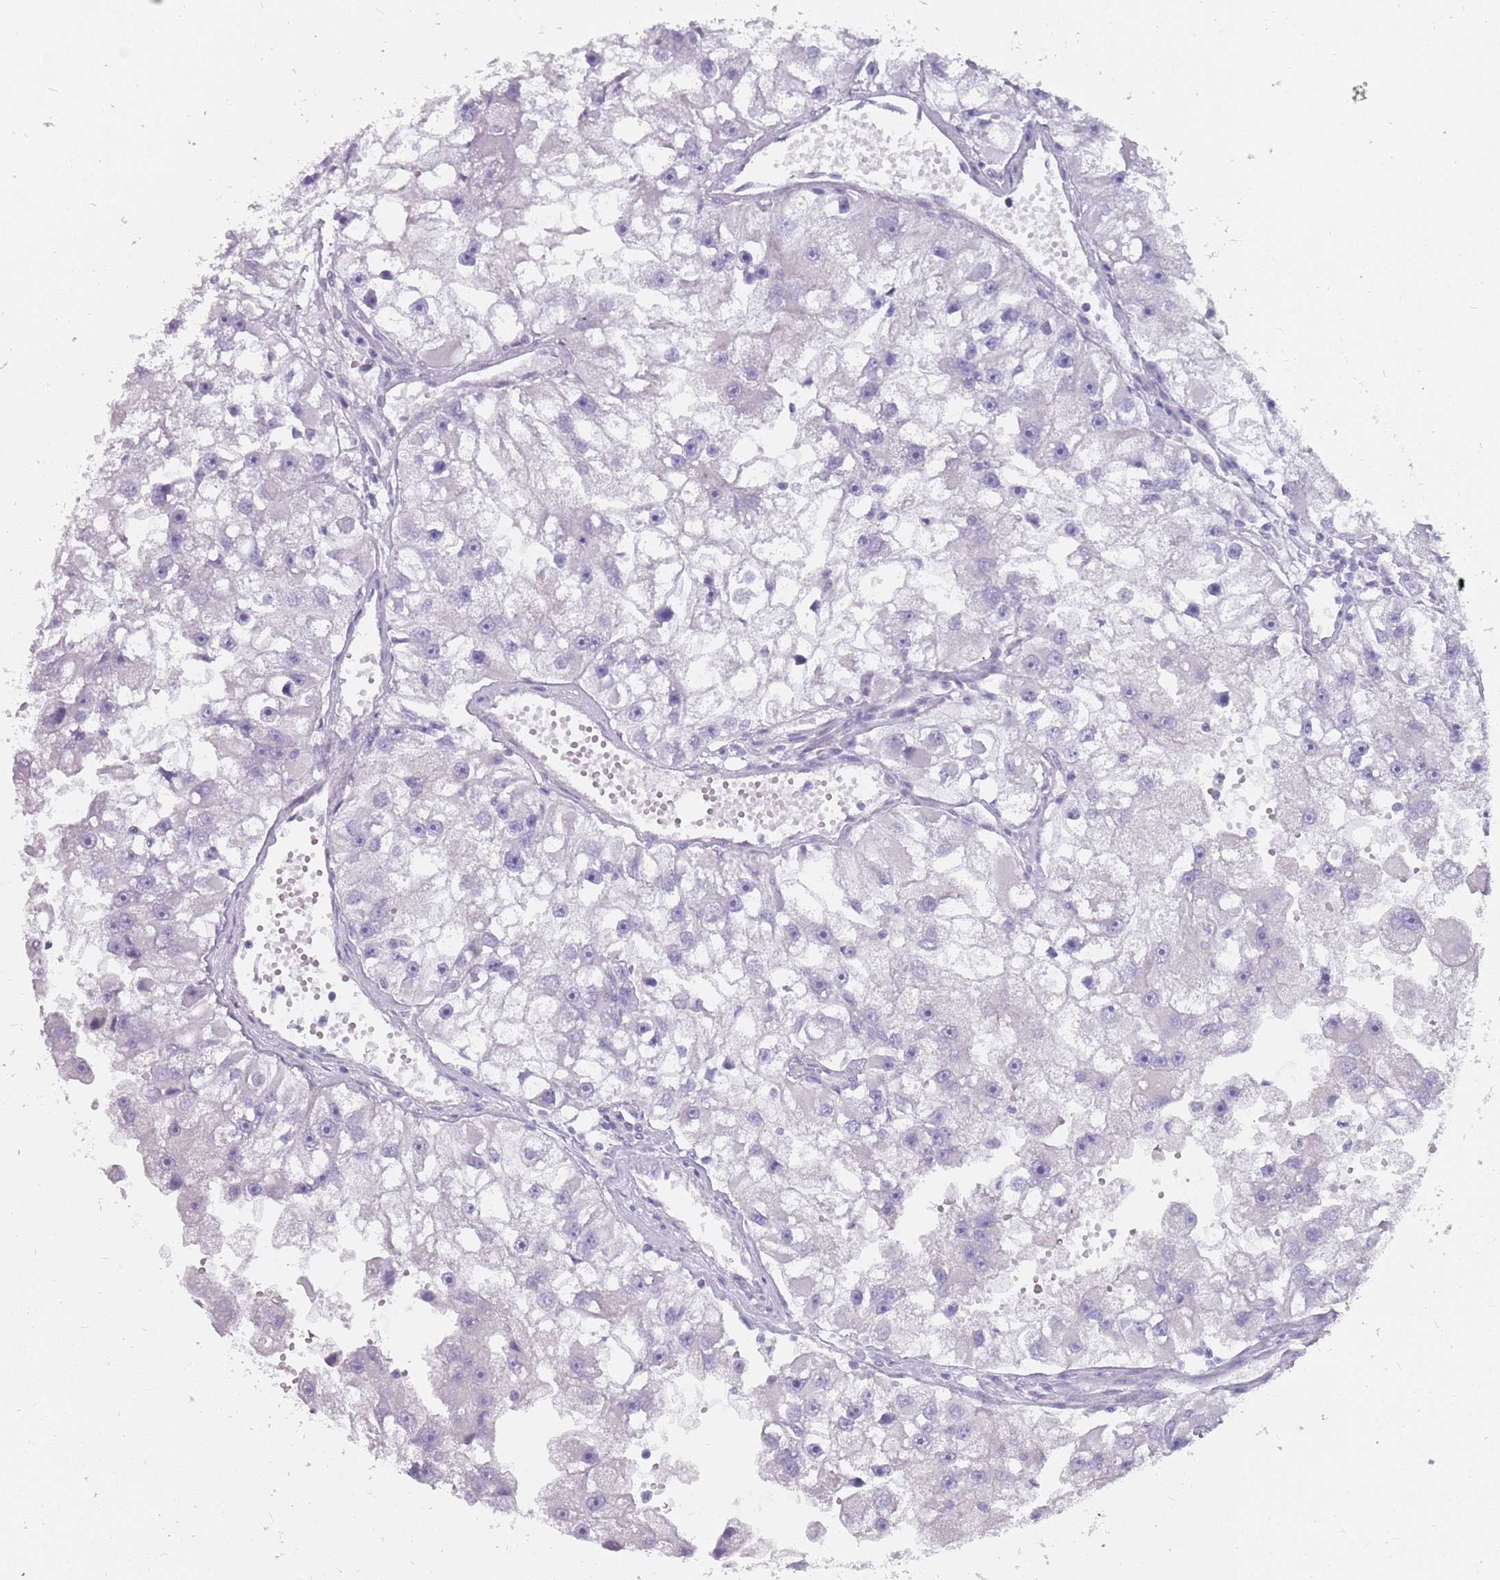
{"staining": {"intensity": "negative", "quantity": "none", "location": "none"}, "tissue": "renal cancer", "cell_type": "Tumor cells", "image_type": "cancer", "snomed": [{"axis": "morphology", "description": "Adenocarcinoma, NOS"}, {"axis": "topography", "description": "Kidney"}], "caption": "DAB (3,3'-diaminobenzidine) immunohistochemical staining of adenocarcinoma (renal) displays no significant expression in tumor cells. The staining was performed using DAB (3,3'-diaminobenzidine) to visualize the protein expression in brown, while the nuclei were stained in blue with hematoxylin (Magnification: 20x).", "gene": "DDX4", "patient": {"sex": "male", "age": 63}}